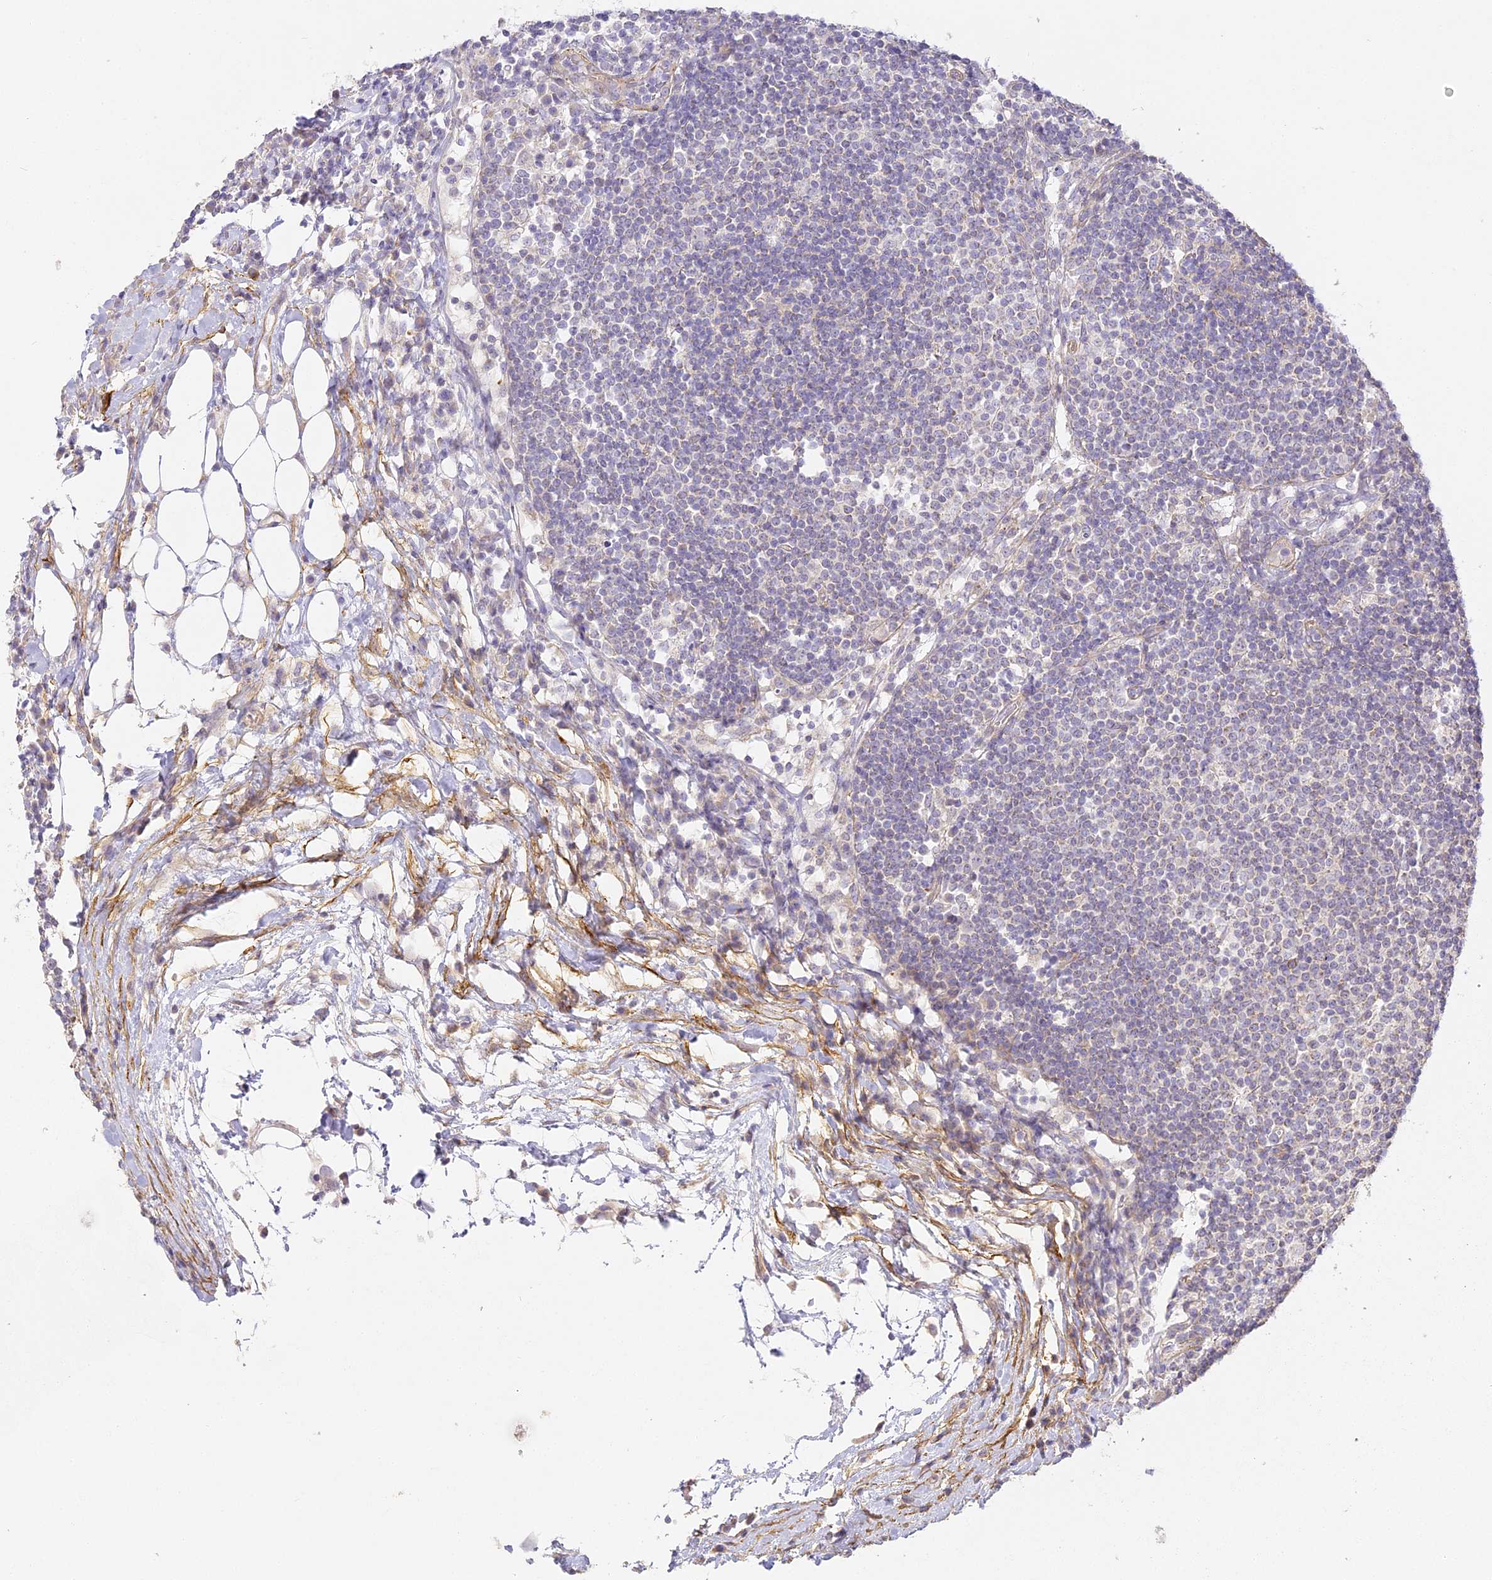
{"staining": {"intensity": "negative", "quantity": "none", "location": "none"}, "tissue": "lymph node", "cell_type": "Germinal center cells", "image_type": "normal", "snomed": [{"axis": "morphology", "description": "Normal tissue, NOS"}, {"axis": "topography", "description": "Lymph node"}], "caption": "High power microscopy histopathology image of an immunohistochemistry (IHC) micrograph of unremarkable lymph node, revealing no significant expression in germinal center cells.", "gene": "MED28", "patient": {"sex": "female", "age": 53}}